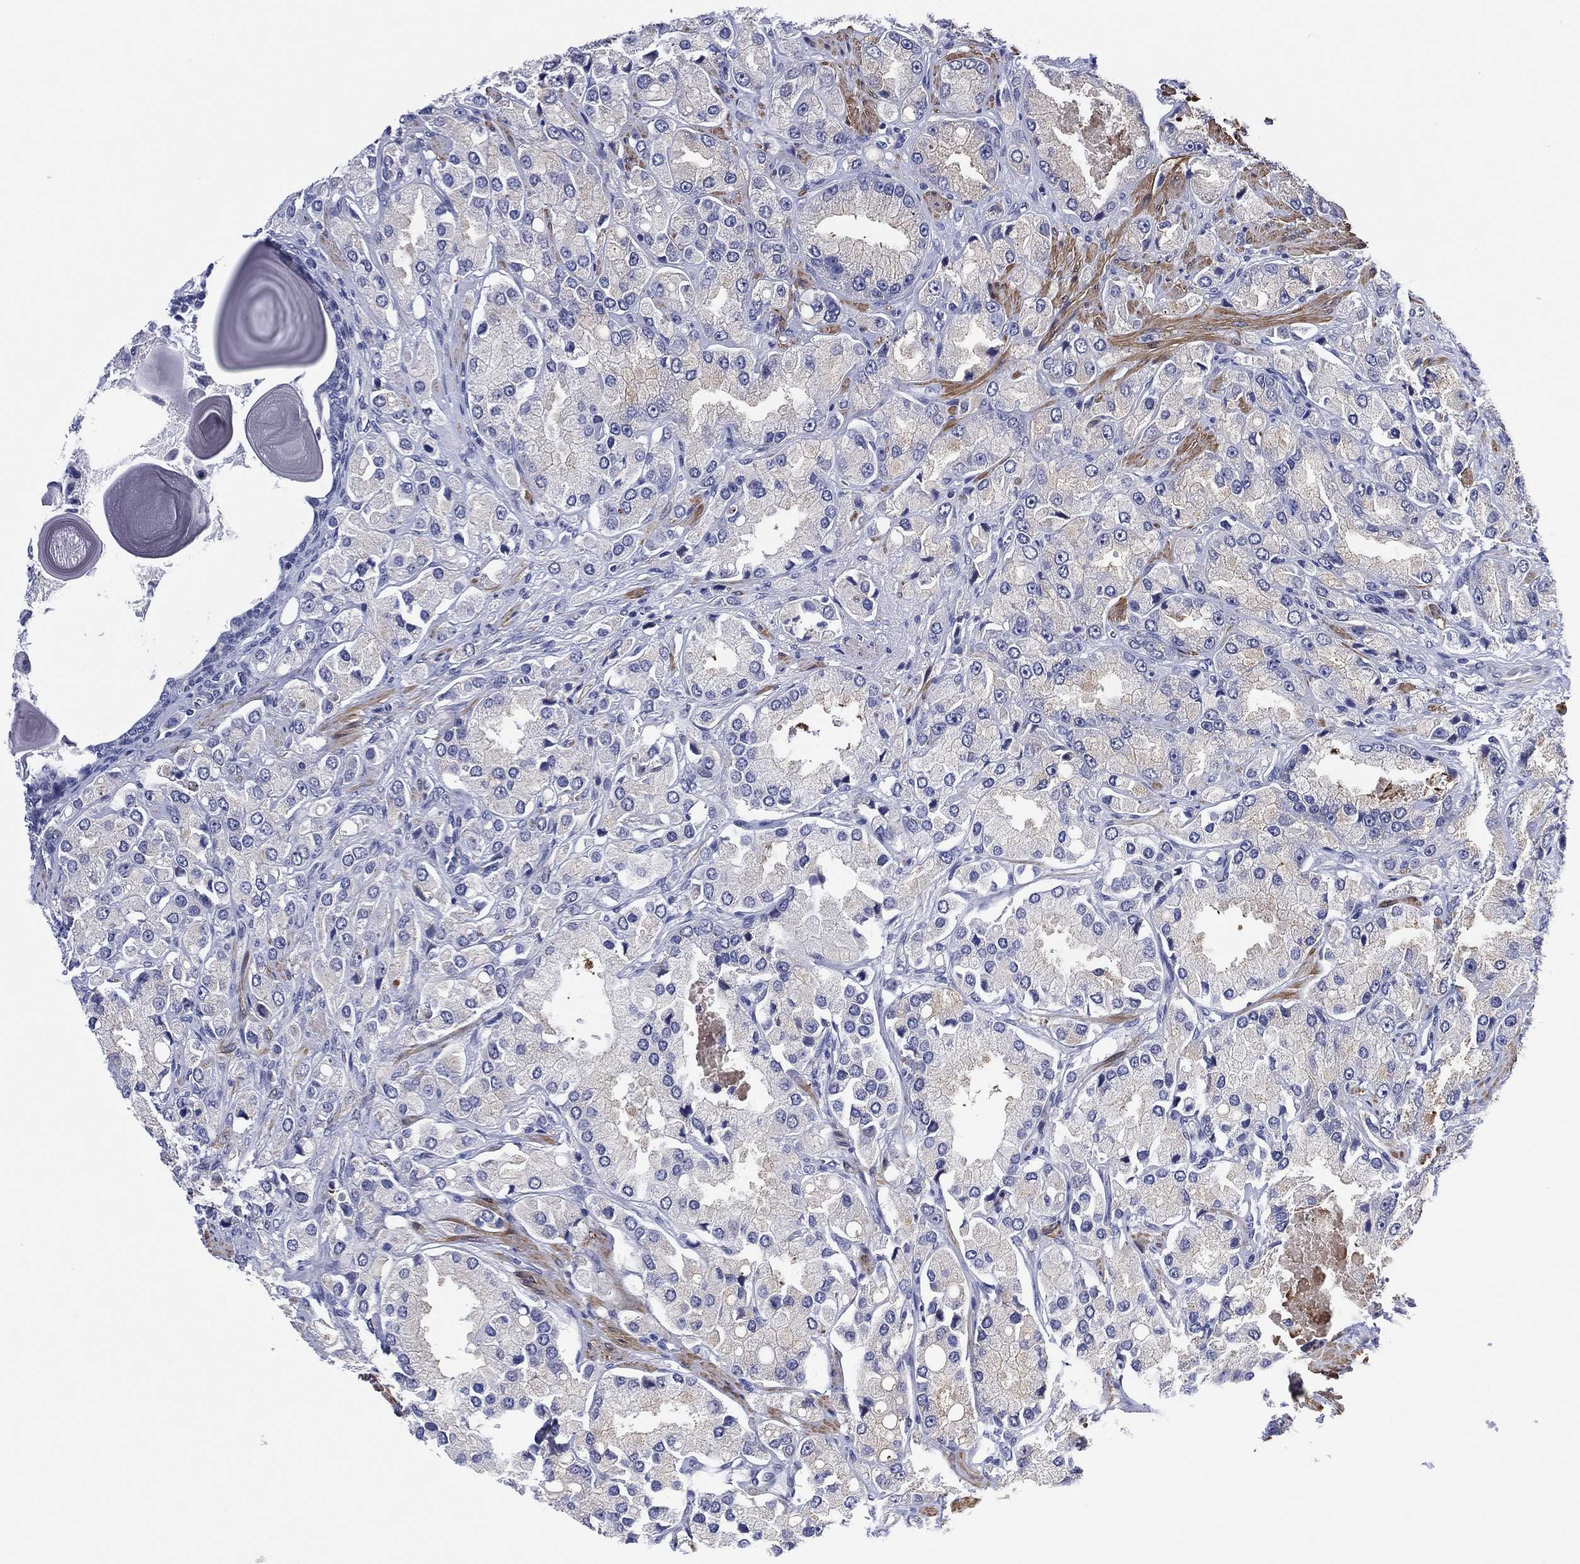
{"staining": {"intensity": "negative", "quantity": "none", "location": "none"}, "tissue": "prostate cancer", "cell_type": "Tumor cells", "image_type": "cancer", "snomed": [{"axis": "morphology", "description": "Adenocarcinoma, NOS"}, {"axis": "topography", "description": "Prostate and seminal vesicle, NOS"}, {"axis": "topography", "description": "Prostate"}], "caption": "This image is of prostate cancer stained with immunohistochemistry (IHC) to label a protein in brown with the nuclei are counter-stained blue. There is no expression in tumor cells.", "gene": "CLIP3", "patient": {"sex": "male", "age": 64}}